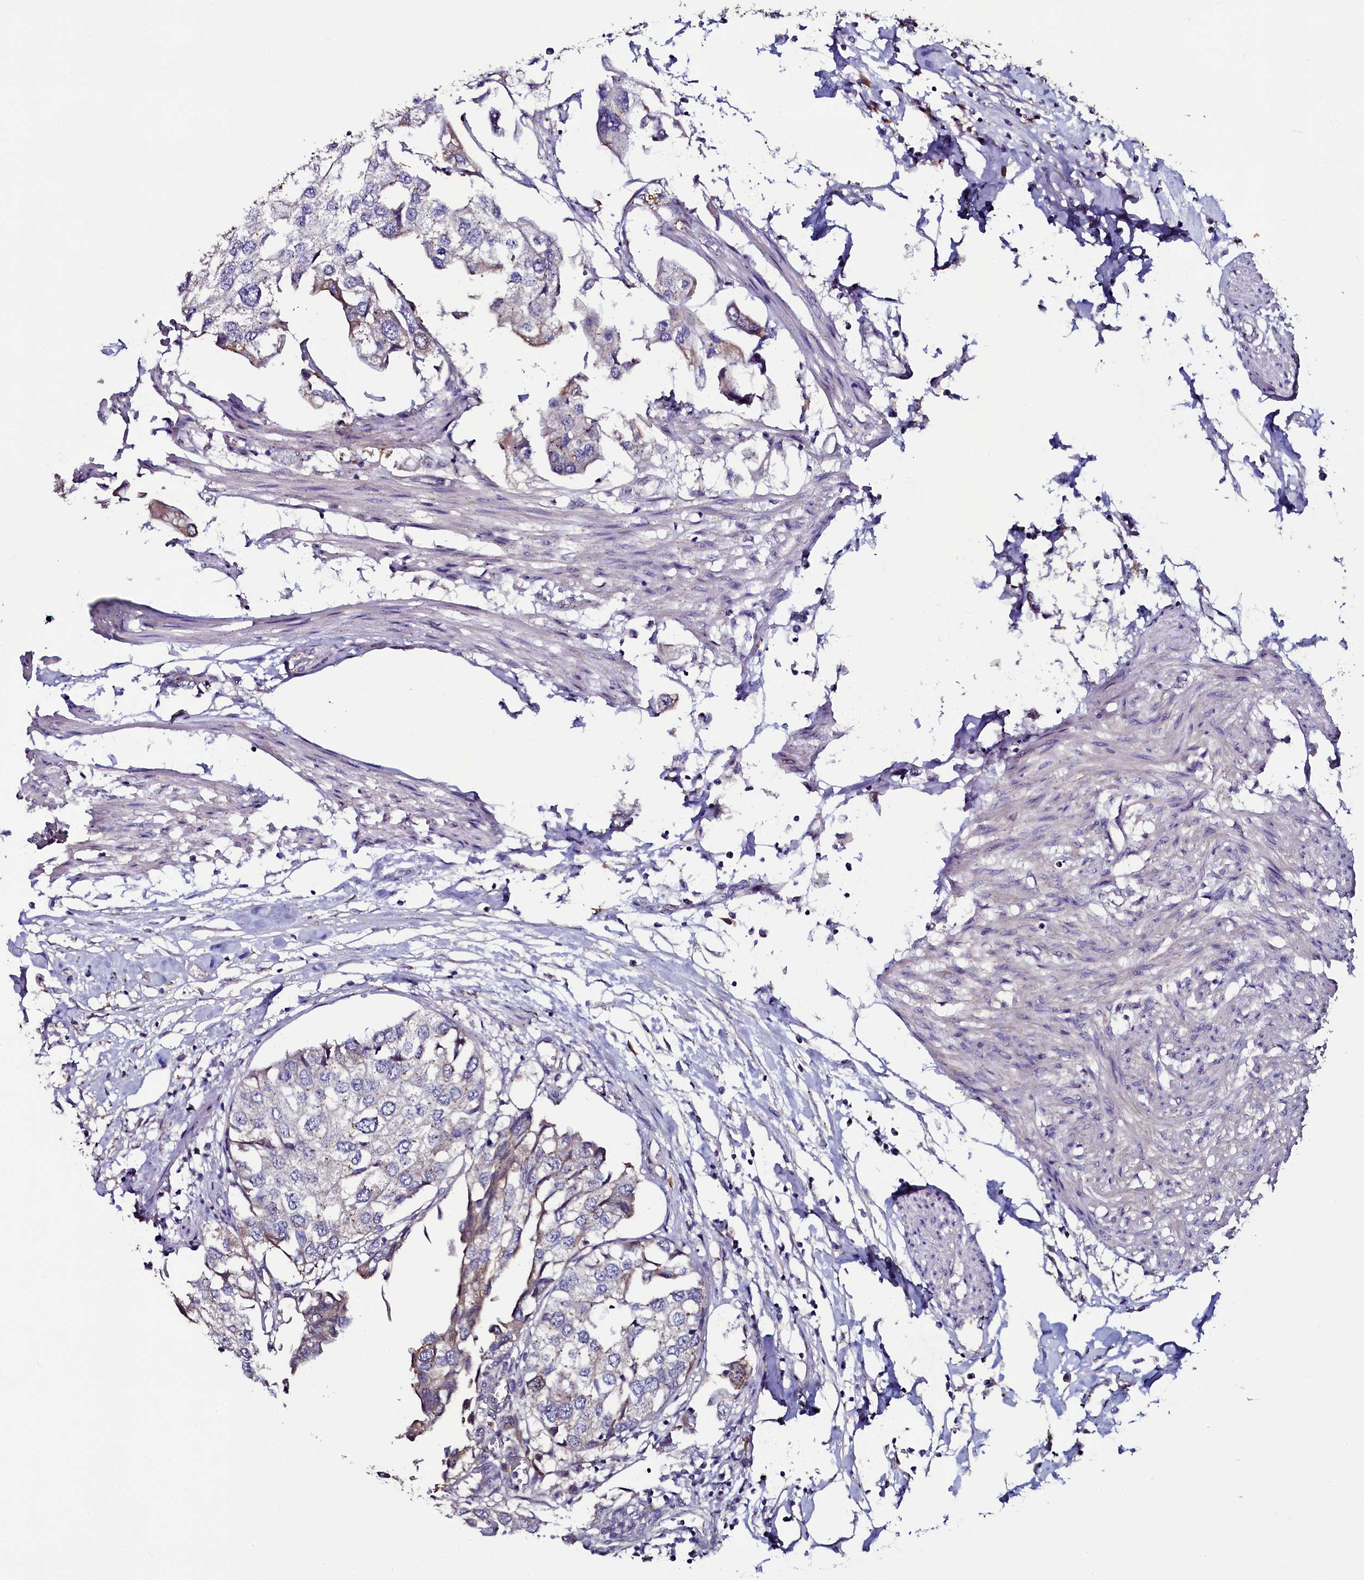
{"staining": {"intensity": "weak", "quantity": "<25%", "location": "cytoplasmic/membranous"}, "tissue": "urothelial cancer", "cell_type": "Tumor cells", "image_type": "cancer", "snomed": [{"axis": "morphology", "description": "Urothelial carcinoma, High grade"}, {"axis": "topography", "description": "Urinary bladder"}], "caption": "A histopathology image of human urothelial cancer is negative for staining in tumor cells. The staining is performed using DAB (3,3'-diaminobenzidine) brown chromogen with nuclei counter-stained in using hematoxylin.", "gene": "USPL1", "patient": {"sex": "male", "age": 64}}